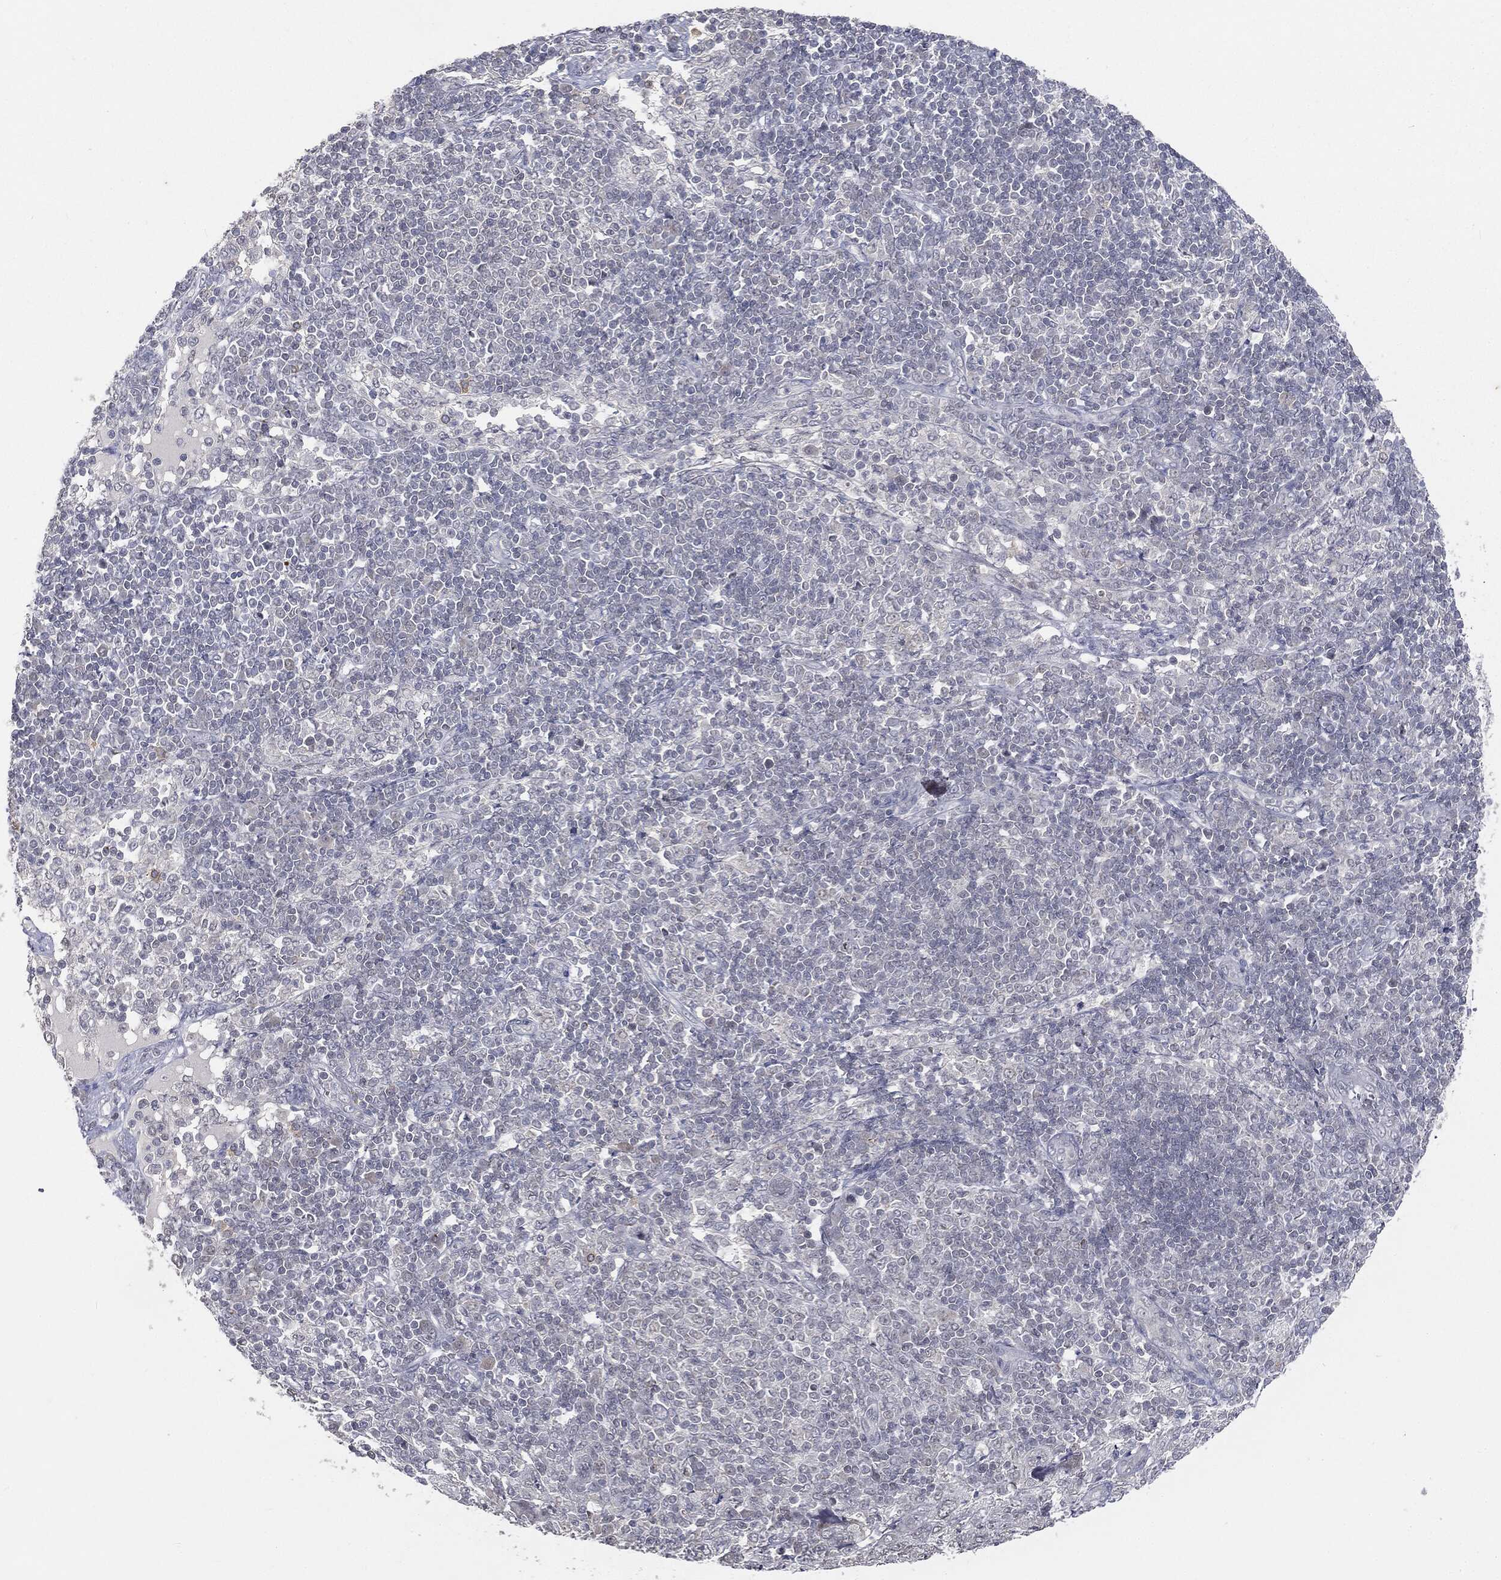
{"staining": {"intensity": "negative", "quantity": "none", "location": "none"}, "tissue": "pancreatic cancer", "cell_type": "Tumor cells", "image_type": "cancer", "snomed": [{"axis": "morphology", "description": "Adenocarcinoma, NOS"}, {"axis": "topography", "description": "Pancreas"}], "caption": "The IHC histopathology image has no significant positivity in tumor cells of adenocarcinoma (pancreatic) tissue. (DAB (3,3'-diaminobenzidine) IHC, high magnification).", "gene": "SLC2A2", "patient": {"sex": "male", "age": 68}}